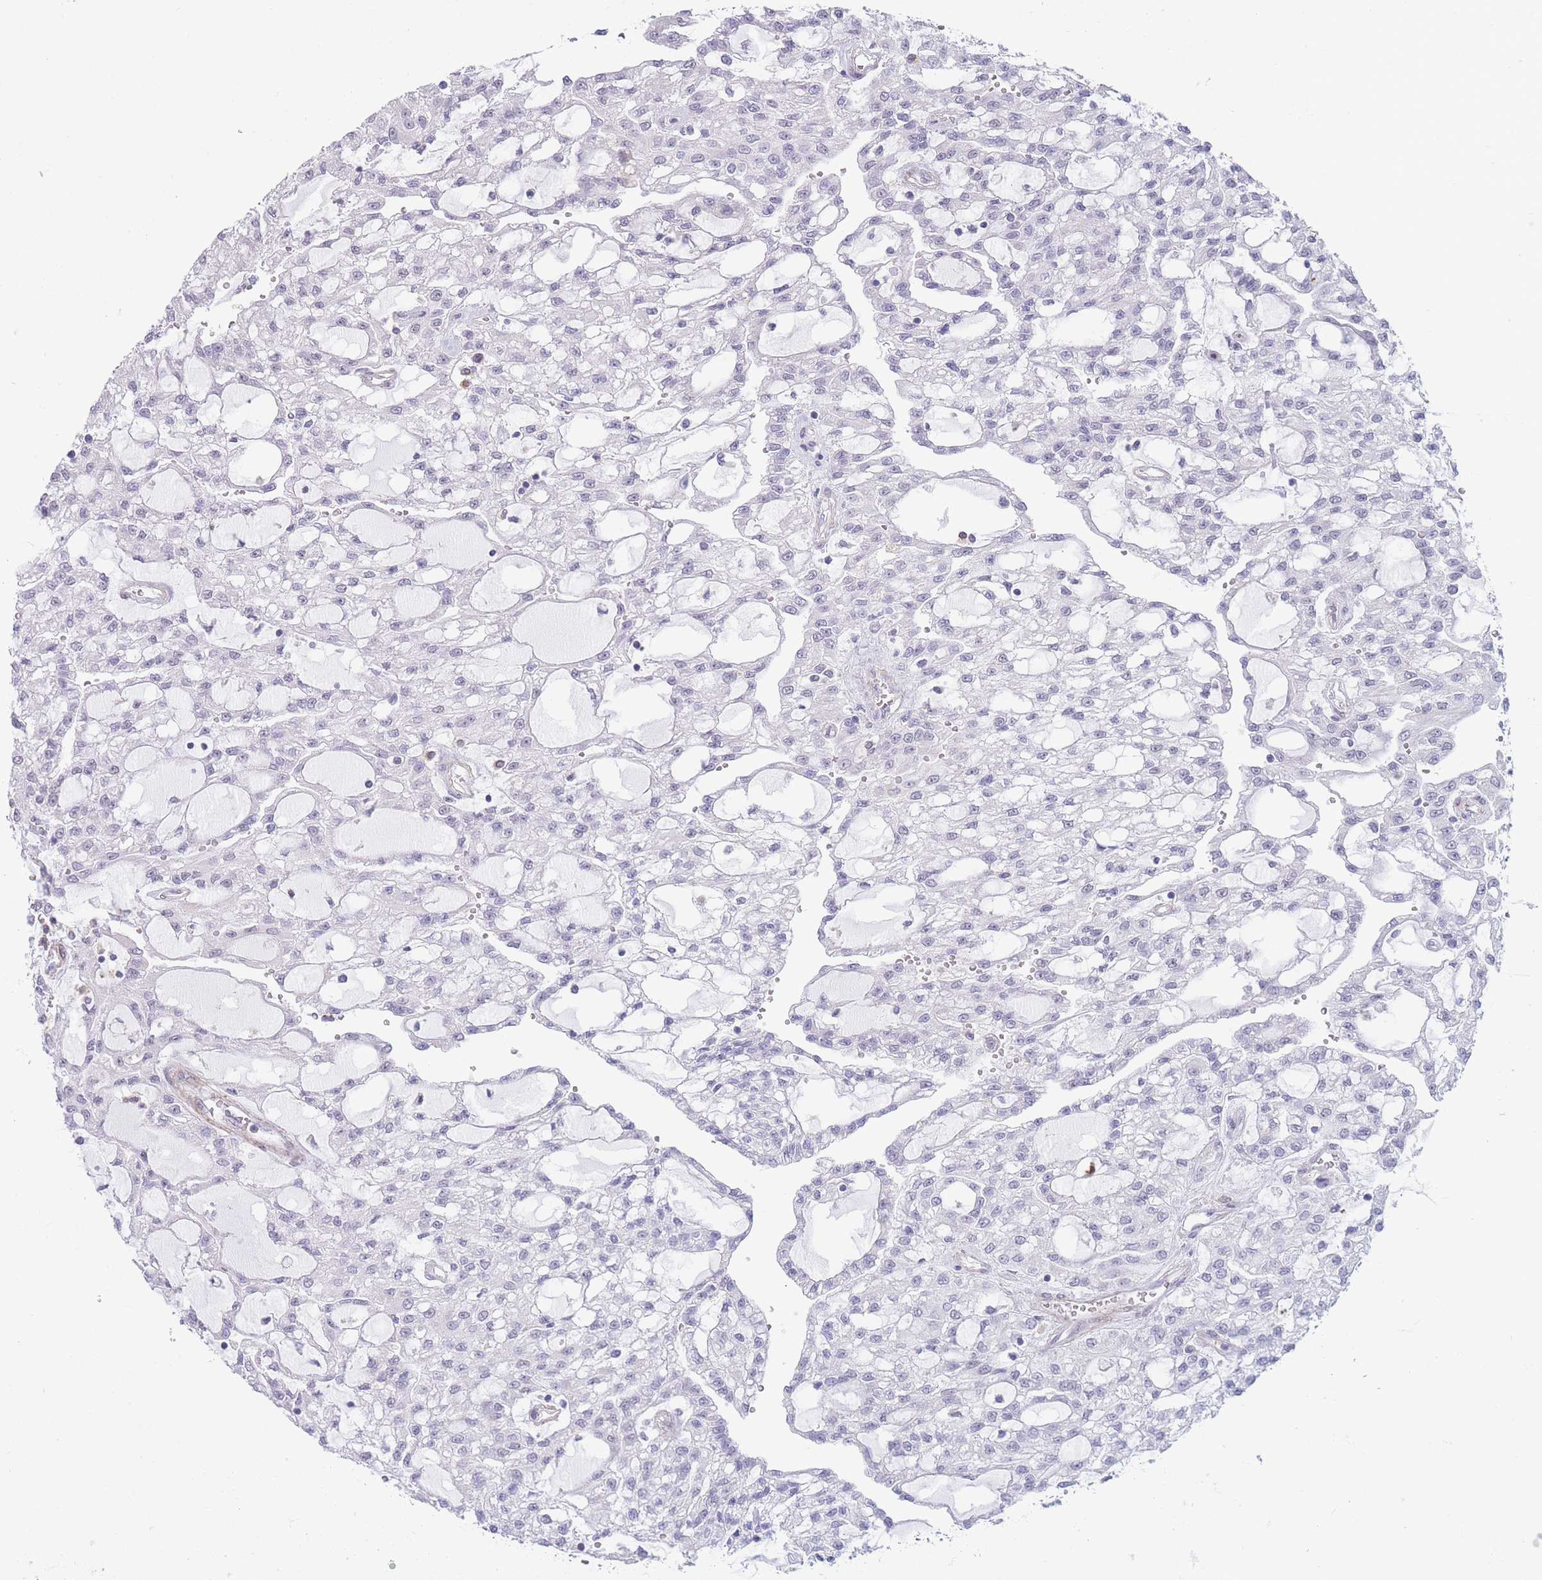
{"staining": {"intensity": "negative", "quantity": "none", "location": "none"}, "tissue": "renal cancer", "cell_type": "Tumor cells", "image_type": "cancer", "snomed": [{"axis": "morphology", "description": "Adenocarcinoma, NOS"}, {"axis": "topography", "description": "Kidney"}], "caption": "This is an immunohistochemistry photomicrograph of human renal cancer (adenocarcinoma). There is no expression in tumor cells.", "gene": "ASAP3", "patient": {"sex": "male", "age": 63}}